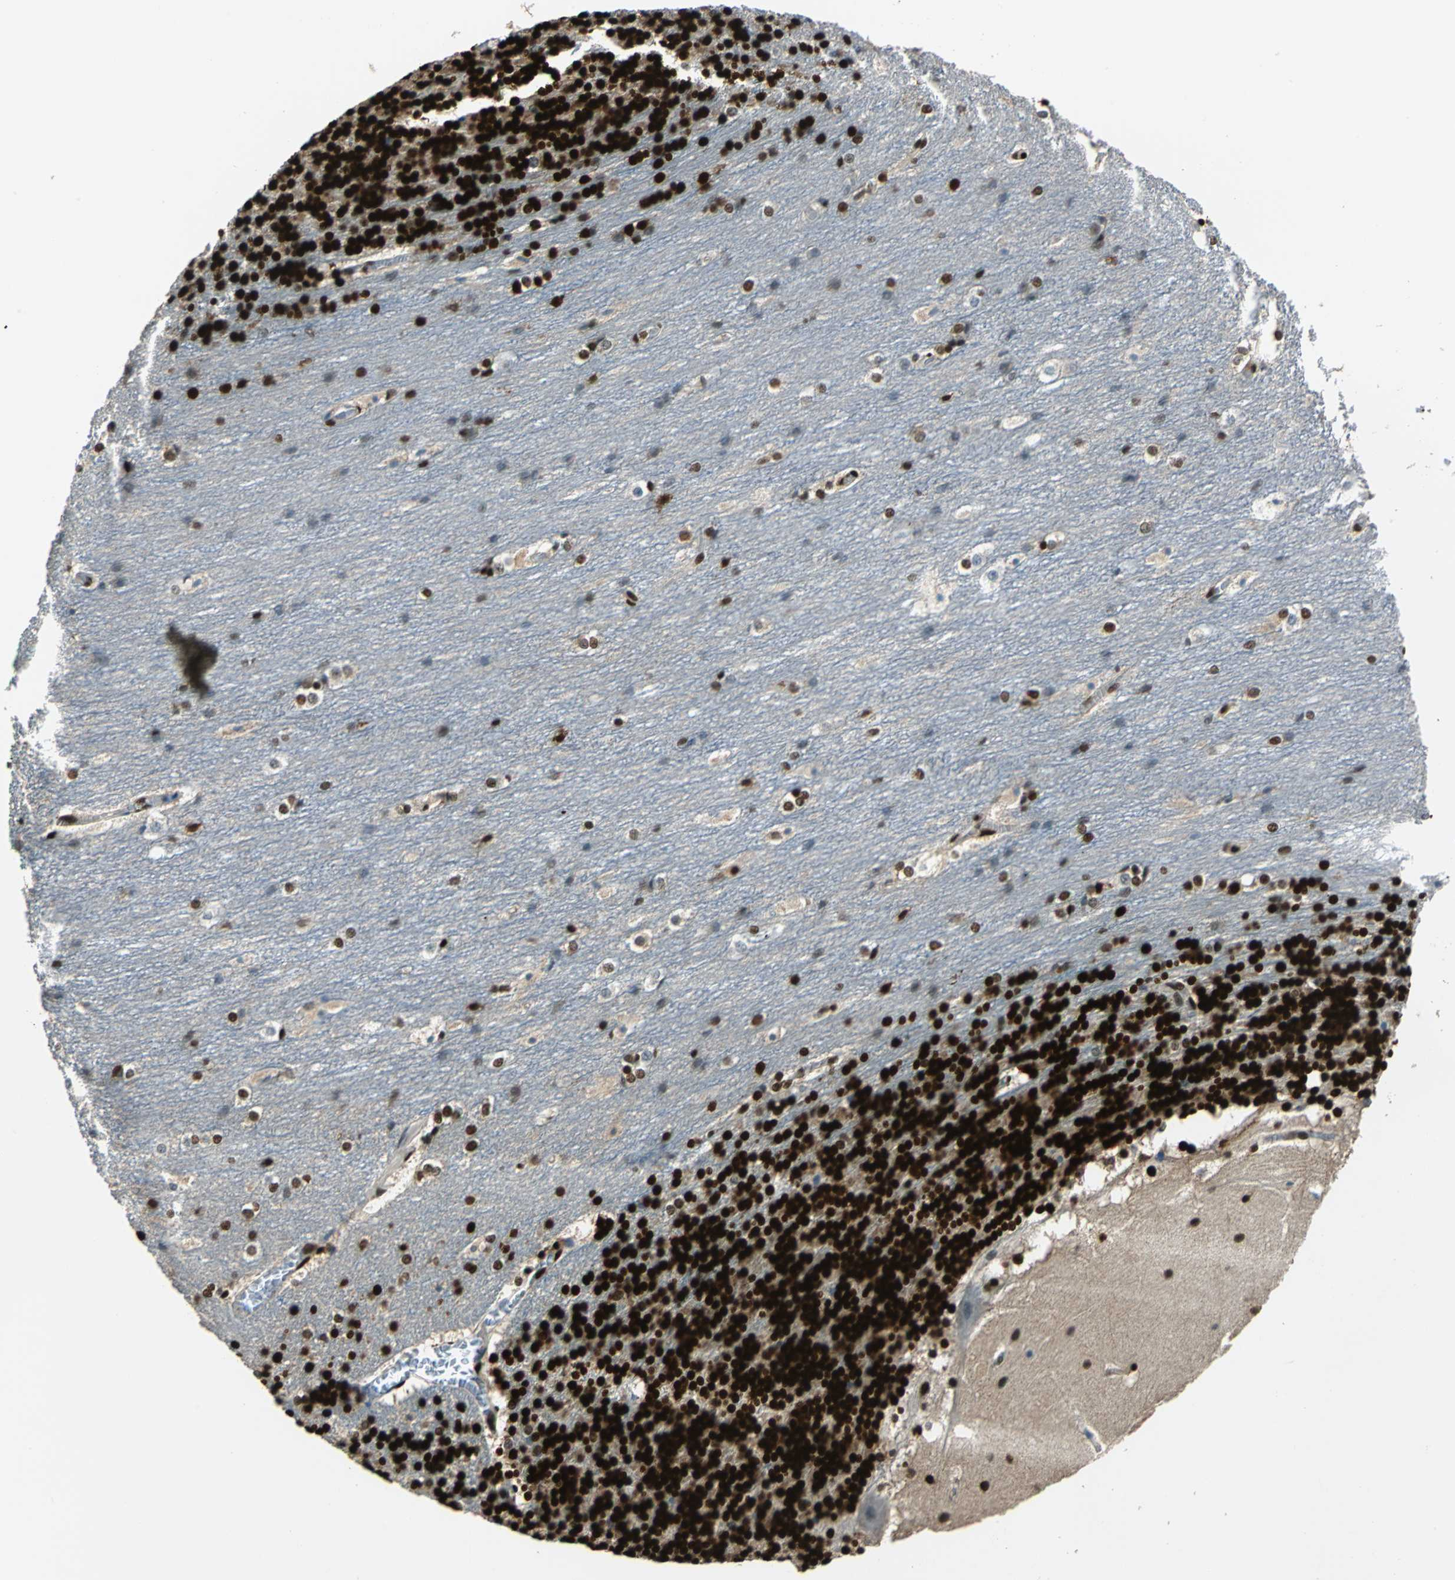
{"staining": {"intensity": "strong", "quantity": ">75%", "location": "nuclear"}, "tissue": "cerebellum", "cell_type": "Cells in granular layer", "image_type": "normal", "snomed": [{"axis": "morphology", "description": "Normal tissue, NOS"}, {"axis": "topography", "description": "Cerebellum"}], "caption": "Immunohistochemical staining of unremarkable cerebellum demonstrates high levels of strong nuclear staining in about >75% of cells in granular layer.", "gene": "NFIA", "patient": {"sex": "female", "age": 19}}